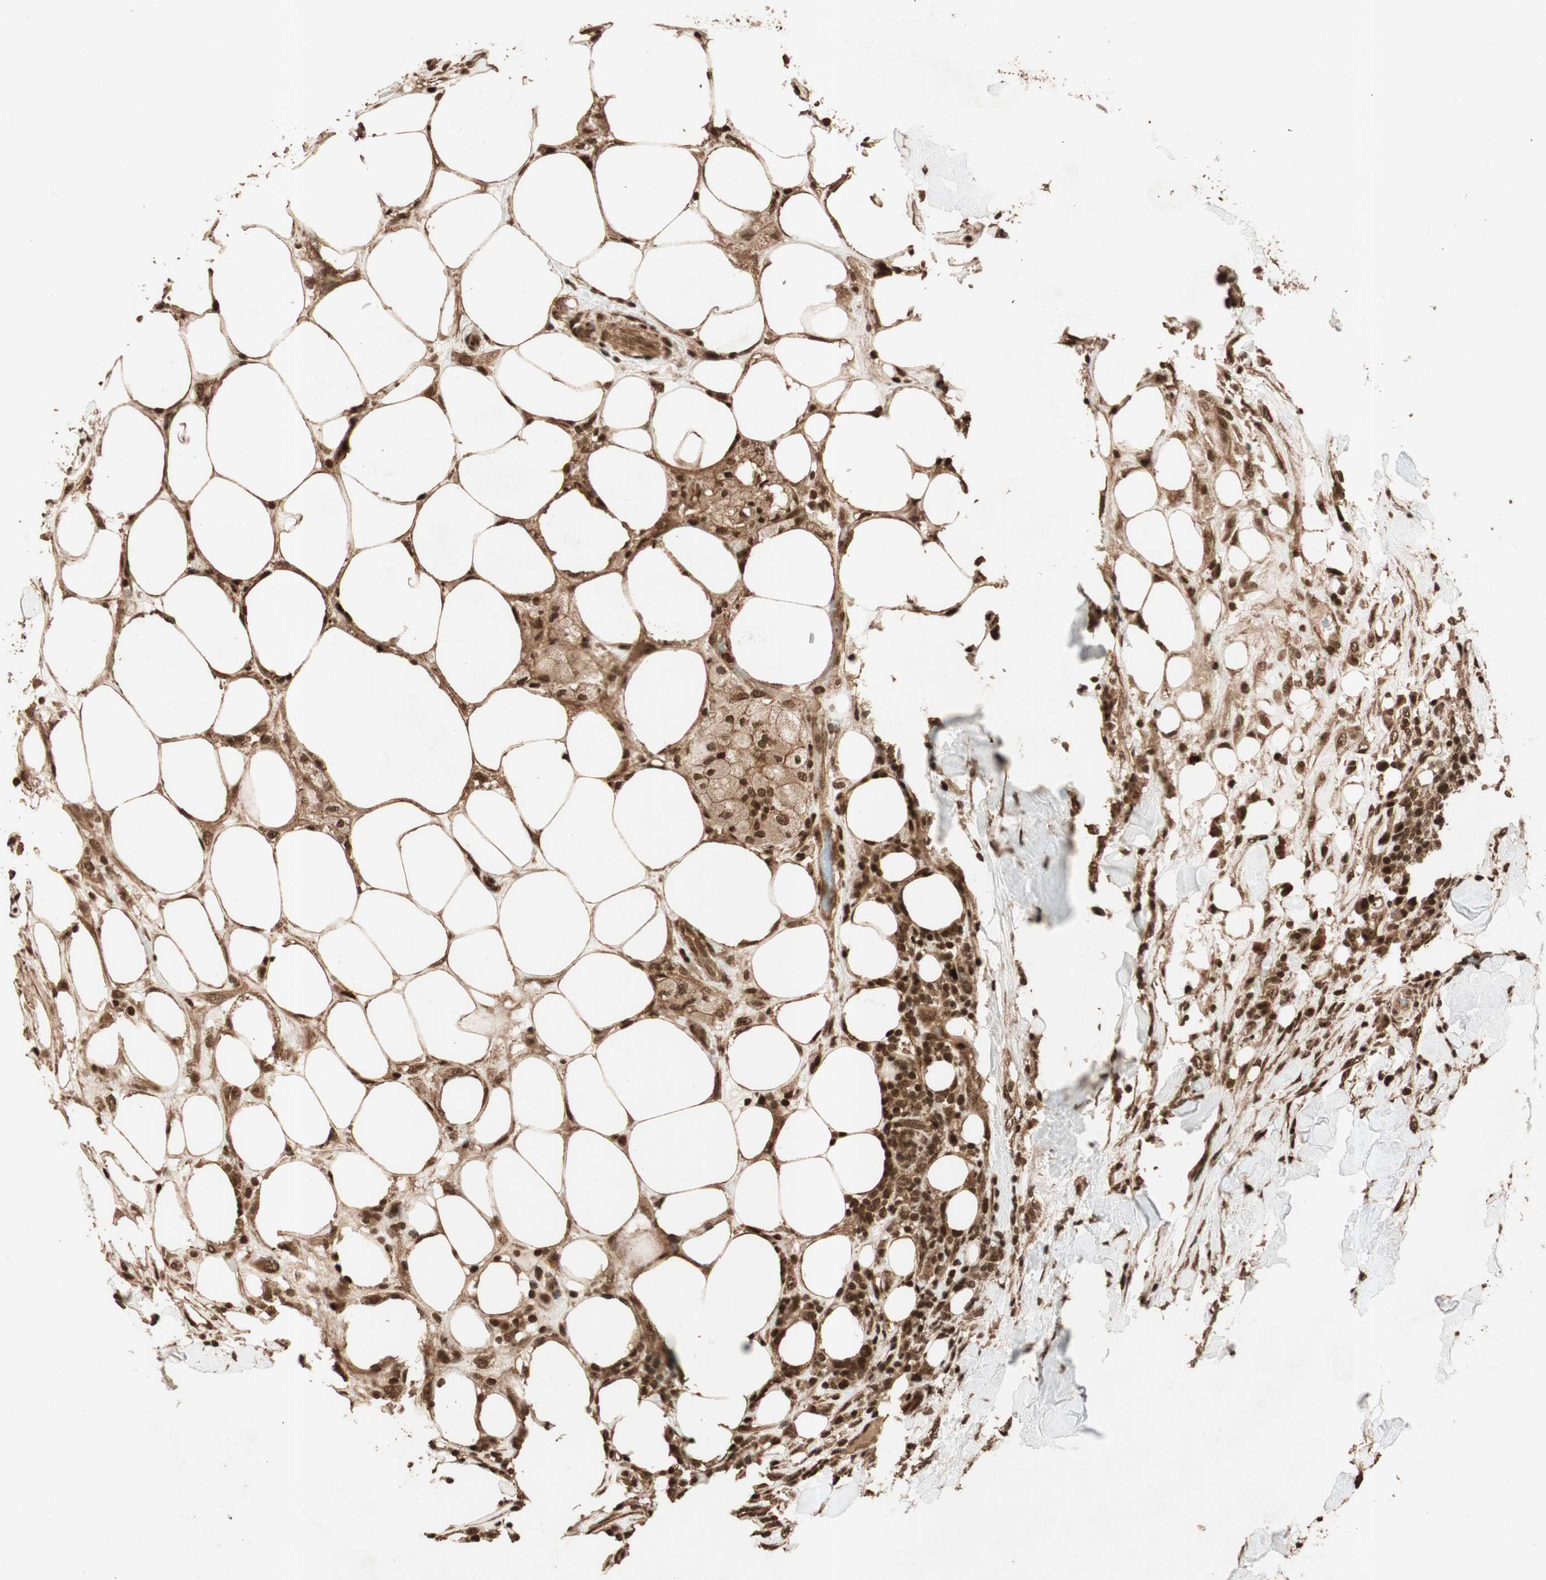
{"staining": {"intensity": "strong", "quantity": ">75%", "location": "cytoplasmic/membranous,nuclear"}, "tissue": "breast cancer", "cell_type": "Tumor cells", "image_type": "cancer", "snomed": [{"axis": "morphology", "description": "Duct carcinoma"}, {"axis": "topography", "description": "Breast"}], "caption": "Tumor cells demonstrate high levels of strong cytoplasmic/membranous and nuclear expression in about >75% of cells in breast cancer.", "gene": "ALKBH5", "patient": {"sex": "female", "age": 37}}